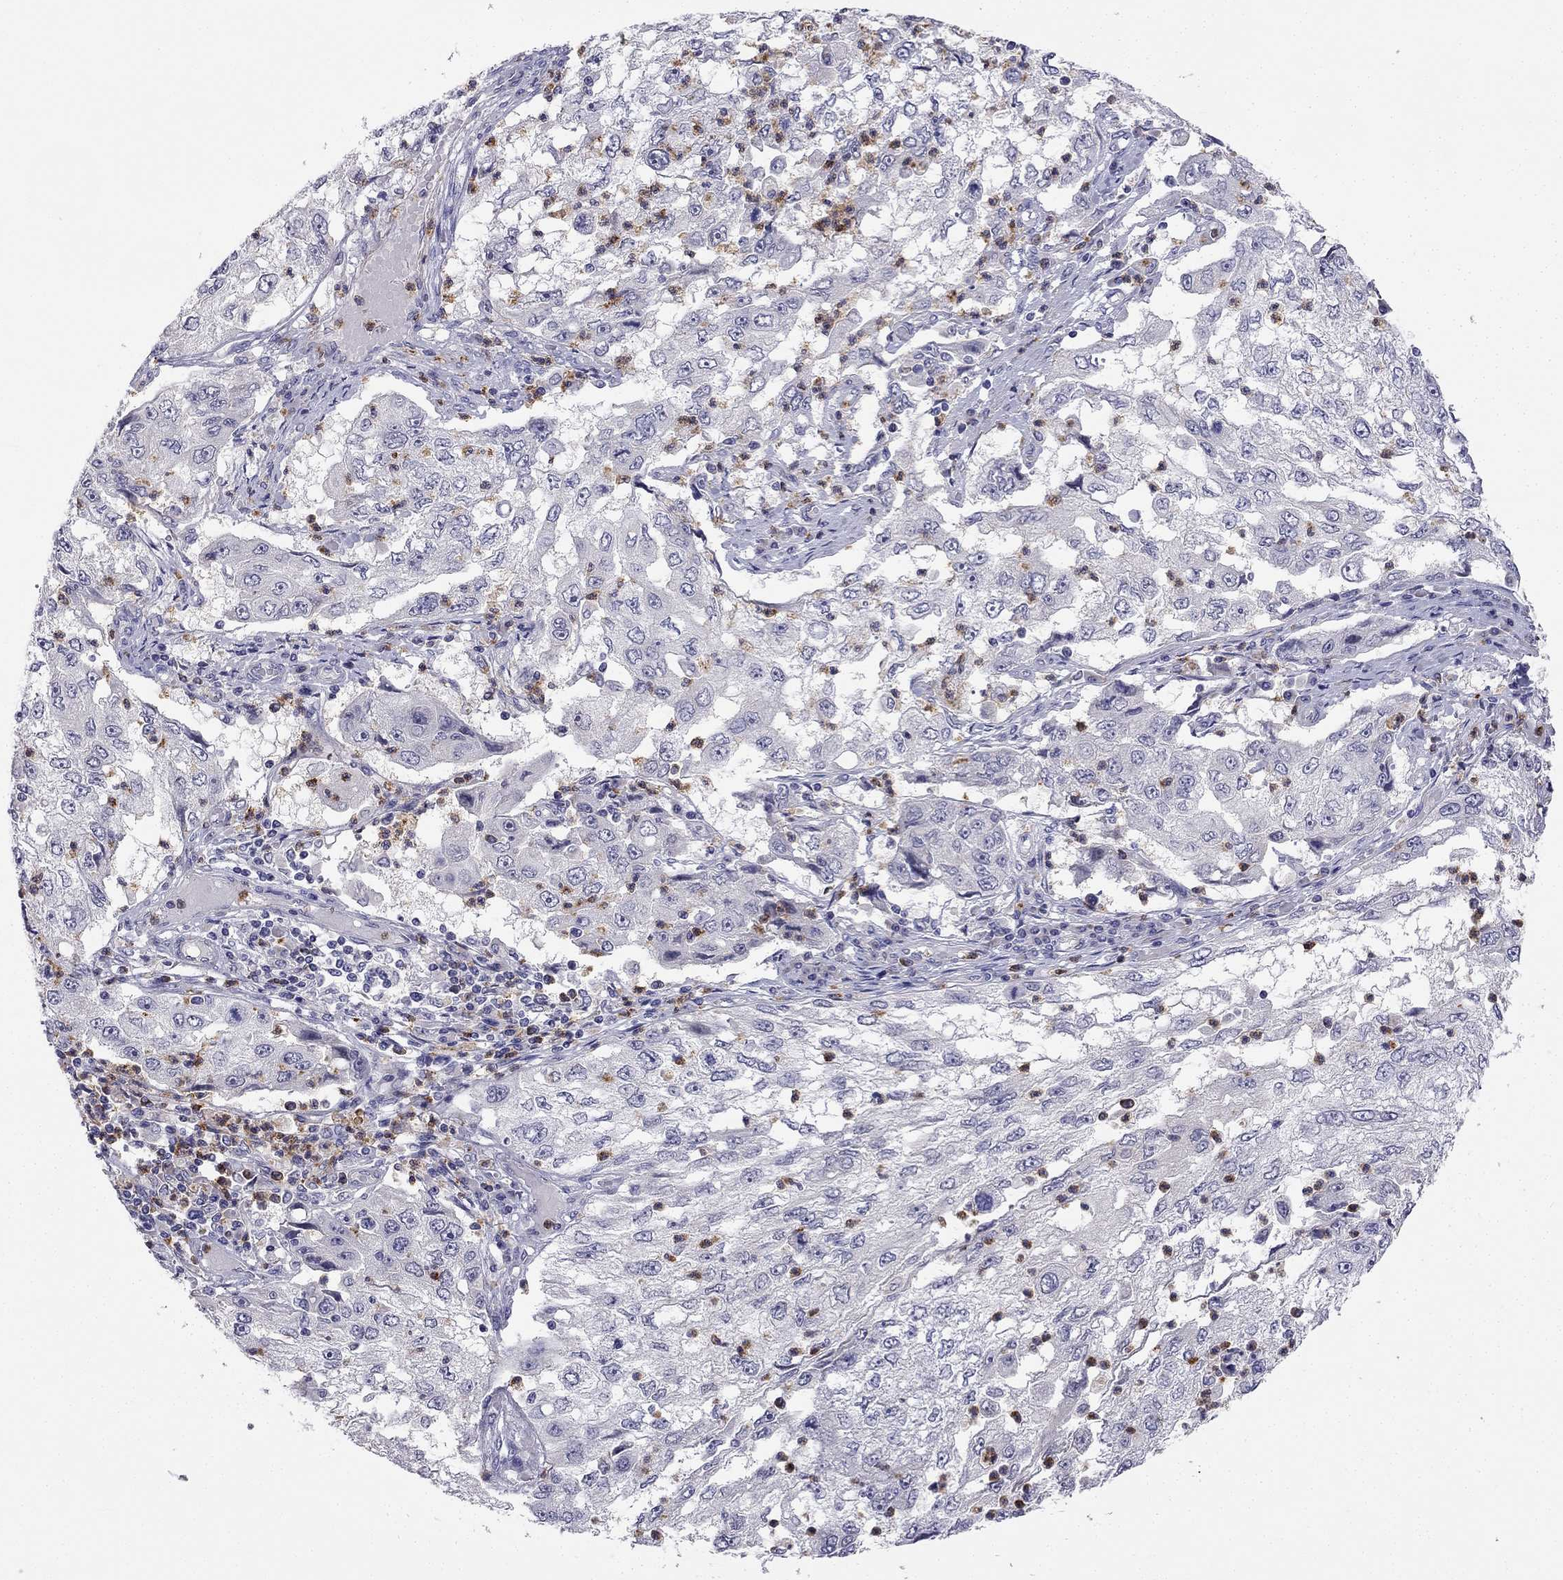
{"staining": {"intensity": "negative", "quantity": "none", "location": "none"}, "tissue": "cervical cancer", "cell_type": "Tumor cells", "image_type": "cancer", "snomed": [{"axis": "morphology", "description": "Squamous cell carcinoma, NOS"}, {"axis": "topography", "description": "Cervix"}], "caption": "This is an immunohistochemistry (IHC) histopathology image of cervical cancer (squamous cell carcinoma). There is no staining in tumor cells.", "gene": "C16orf89", "patient": {"sex": "female", "age": 36}}